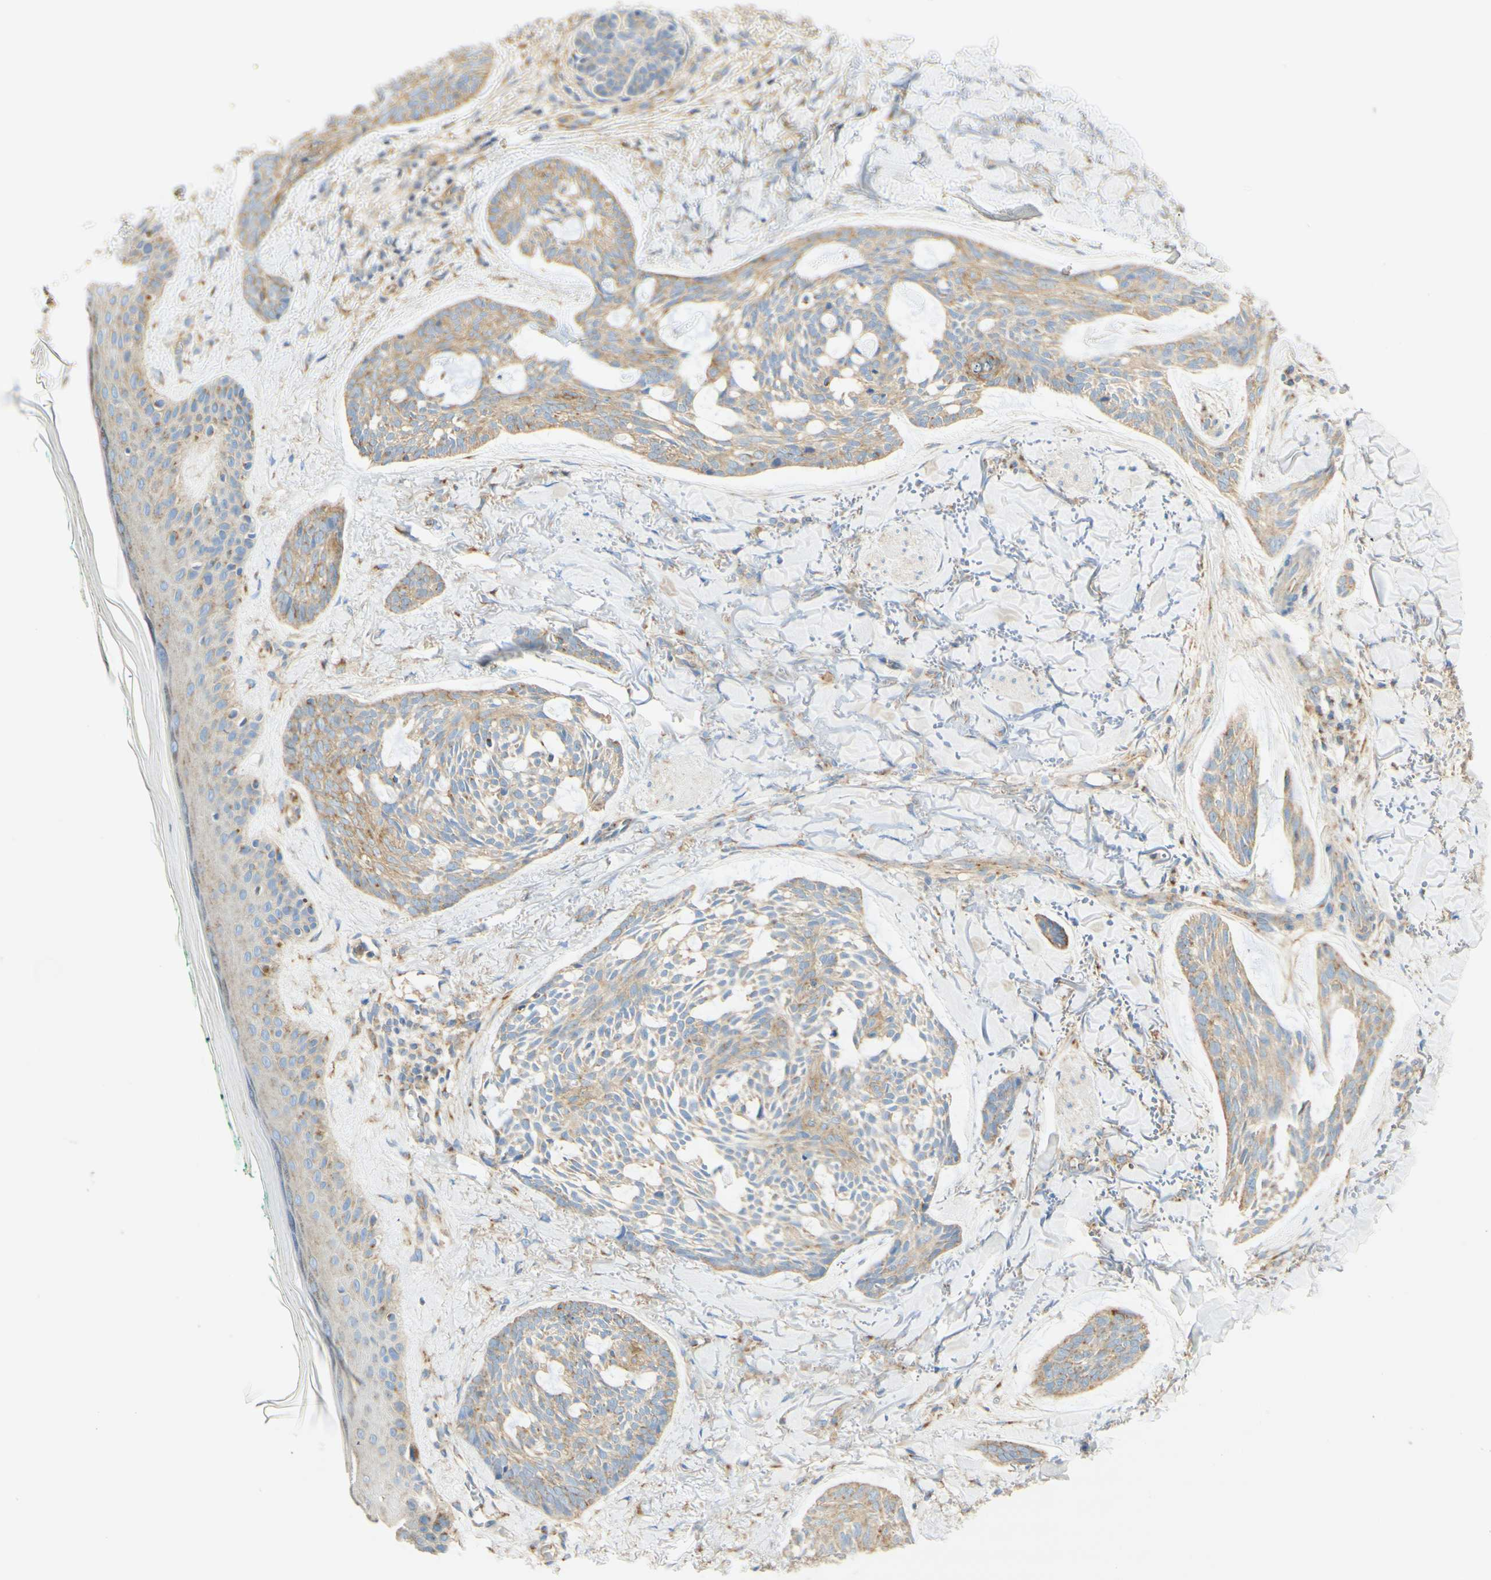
{"staining": {"intensity": "weak", "quantity": "25%-75%", "location": "cytoplasmic/membranous"}, "tissue": "skin cancer", "cell_type": "Tumor cells", "image_type": "cancer", "snomed": [{"axis": "morphology", "description": "Basal cell carcinoma"}, {"axis": "topography", "description": "Skin"}], "caption": "High-power microscopy captured an immunohistochemistry (IHC) photomicrograph of basal cell carcinoma (skin), revealing weak cytoplasmic/membranous expression in about 25%-75% of tumor cells.", "gene": "CLTC", "patient": {"sex": "male", "age": 43}}